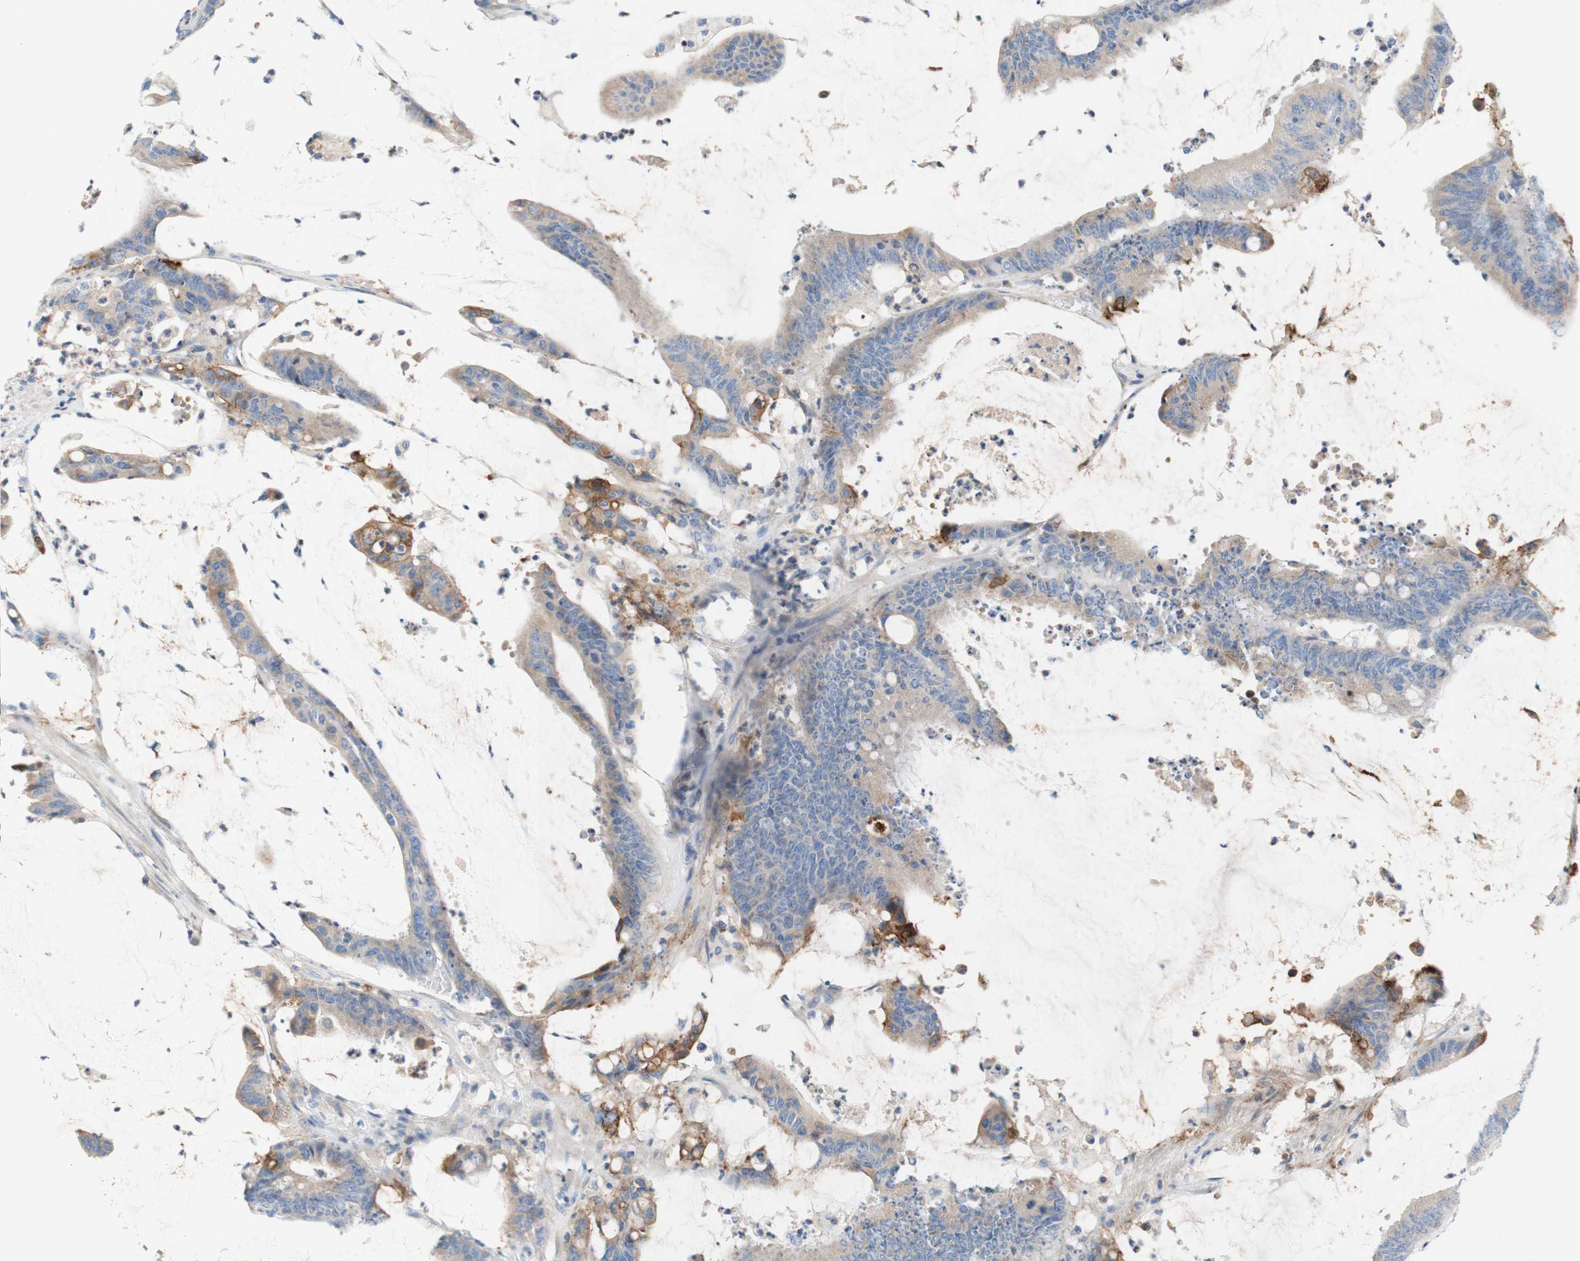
{"staining": {"intensity": "weak", "quantity": ">75%", "location": "cytoplasmic/membranous"}, "tissue": "colorectal cancer", "cell_type": "Tumor cells", "image_type": "cancer", "snomed": [{"axis": "morphology", "description": "Adenocarcinoma, NOS"}, {"axis": "topography", "description": "Rectum"}], "caption": "Immunohistochemical staining of human colorectal cancer displays low levels of weak cytoplasmic/membranous expression in about >75% of tumor cells.", "gene": "F3", "patient": {"sex": "female", "age": 66}}